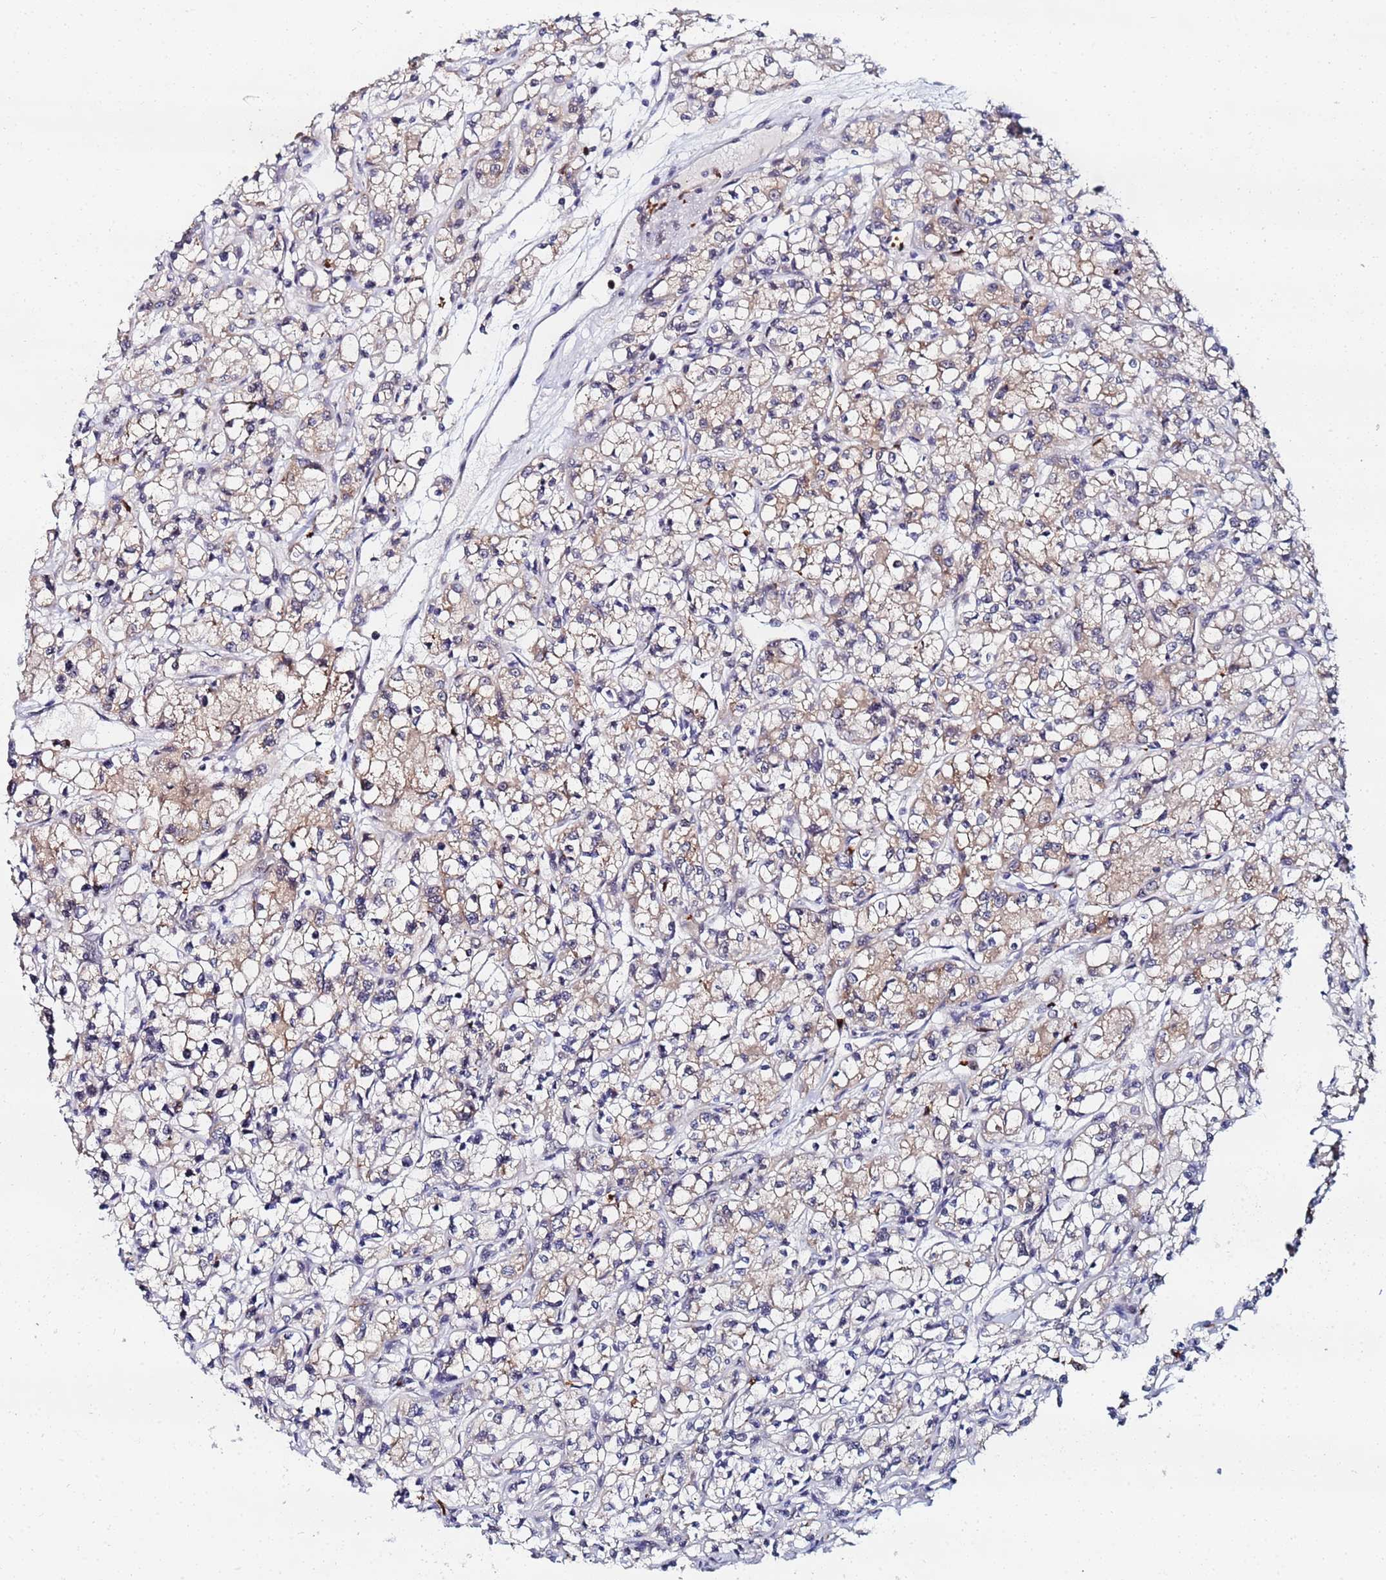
{"staining": {"intensity": "weak", "quantity": ">75%", "location": "cytoplasmic/membranous"}, "tissue": "renal cancer", "cell_type": "Tumor cells", "image_type": "cancer", "snomed": [{"axis": "morphology", "description": "Adenocarcinoma, NOS"}, {"axis": "topography", "description": "Kidney"}], "caption": "Human renal adenocarcinoma stained with a protein marker shows weak staining in tumor cells.", "gene": "MTCL1", "patient": {"sex": "female", "age": 59}}